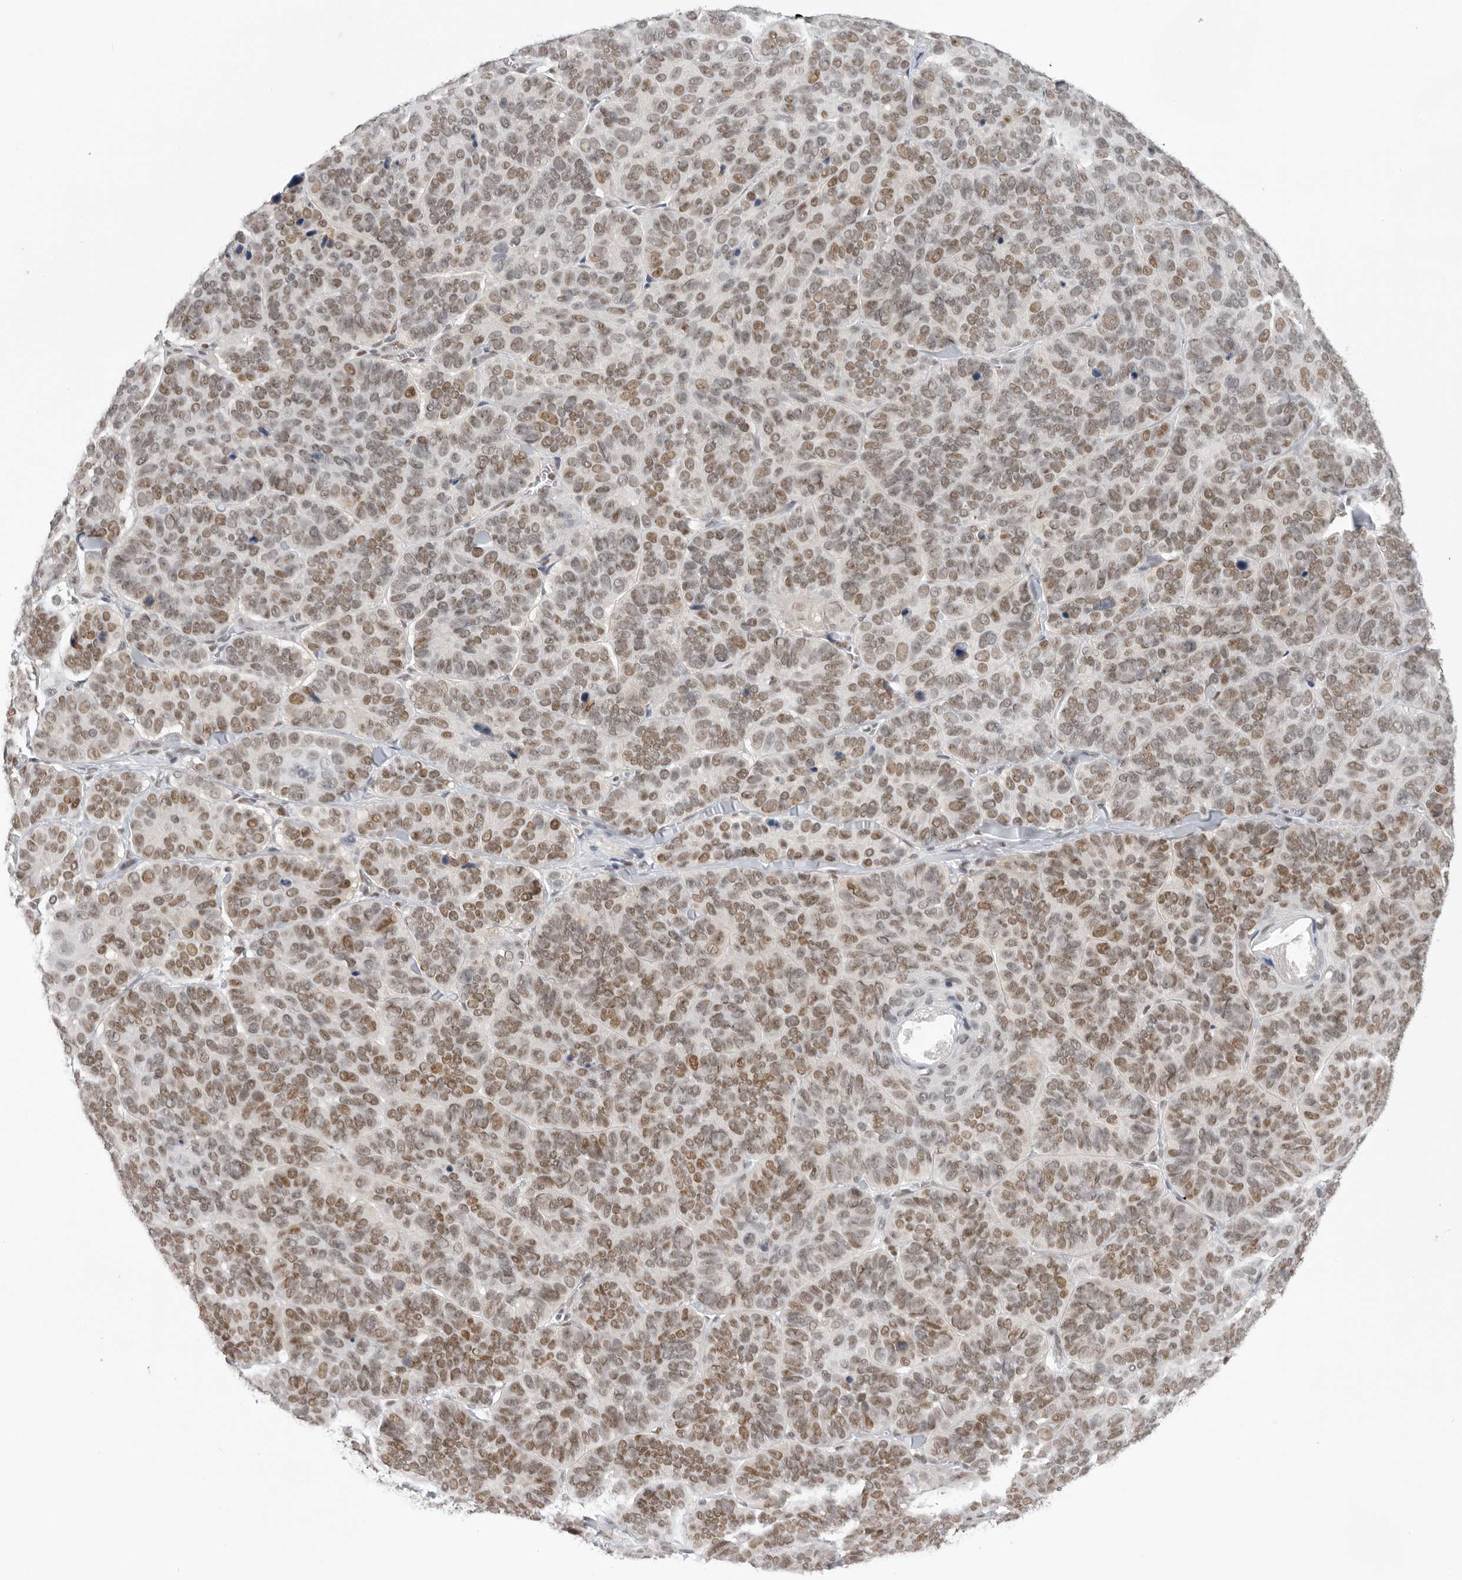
{"staining": {"intensity": "moderate", "quantity": ">75%", "location": "nuclear"}, "tissue": "skin cancer", "cell_type": "Tumor cells", "image_type": "cancer", "snomed": [{"axis": "morphology", "description": "Basal cell carcinoma"}, {"axis": "topography", "description": "Skin"}], "caption": "This is a micrograph of immunohistochemistry staining of skin cancer (basal cell carcinoma), which shows moderate expression in the nuclear of tumor cells.", "gene": "RPA2", "patient": {"sex": "male", "age": 62}}